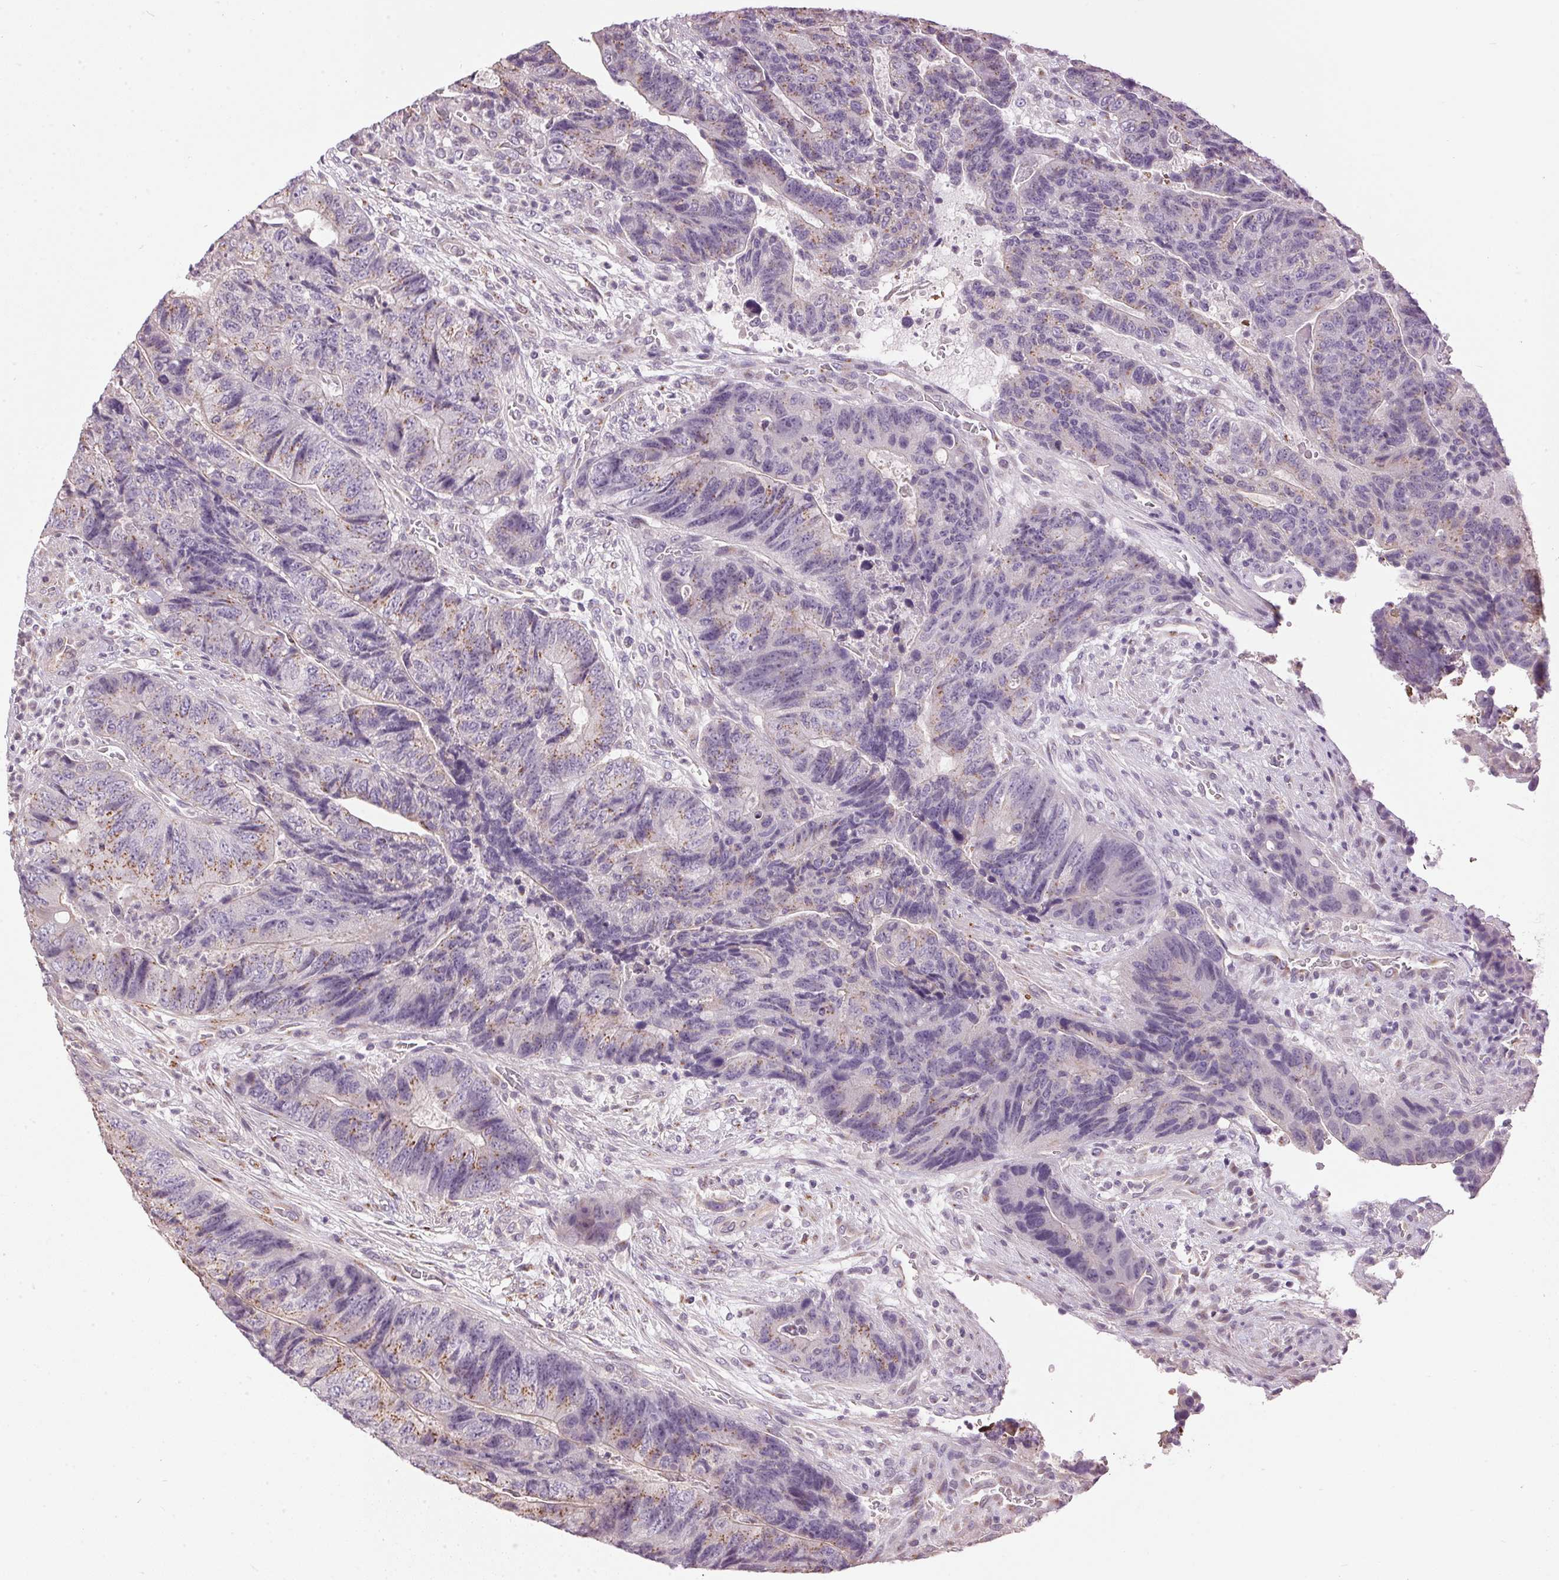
{"staining": {"intensity": "moderate", "quantity": "25%-75%", "location": "cytoplasmic/membranous"}, "tissue": "colorectal cancer", "cell_type": "Tumor cells", "image_type": "cancer", "snomed": [{"axis": "morphology", "description": "Normal tissue, NOS"}, {"axis": "morphology", "description": "Adenocarcinoma, NOS"}, {"axis": "topography", "description": "Colon"}], "caption": "Immunohistochemical staining of human adenocarcinoma (colorectal) exhibits medium levels of moderate cytoplasmic/membranous staining in about 25%-75% of tumor cells. (brown staining indicates protein expression, while blue staining denotes nuclei).", "gene": "GOLPH3", "patient": {"sex": "female", "age": 48}}